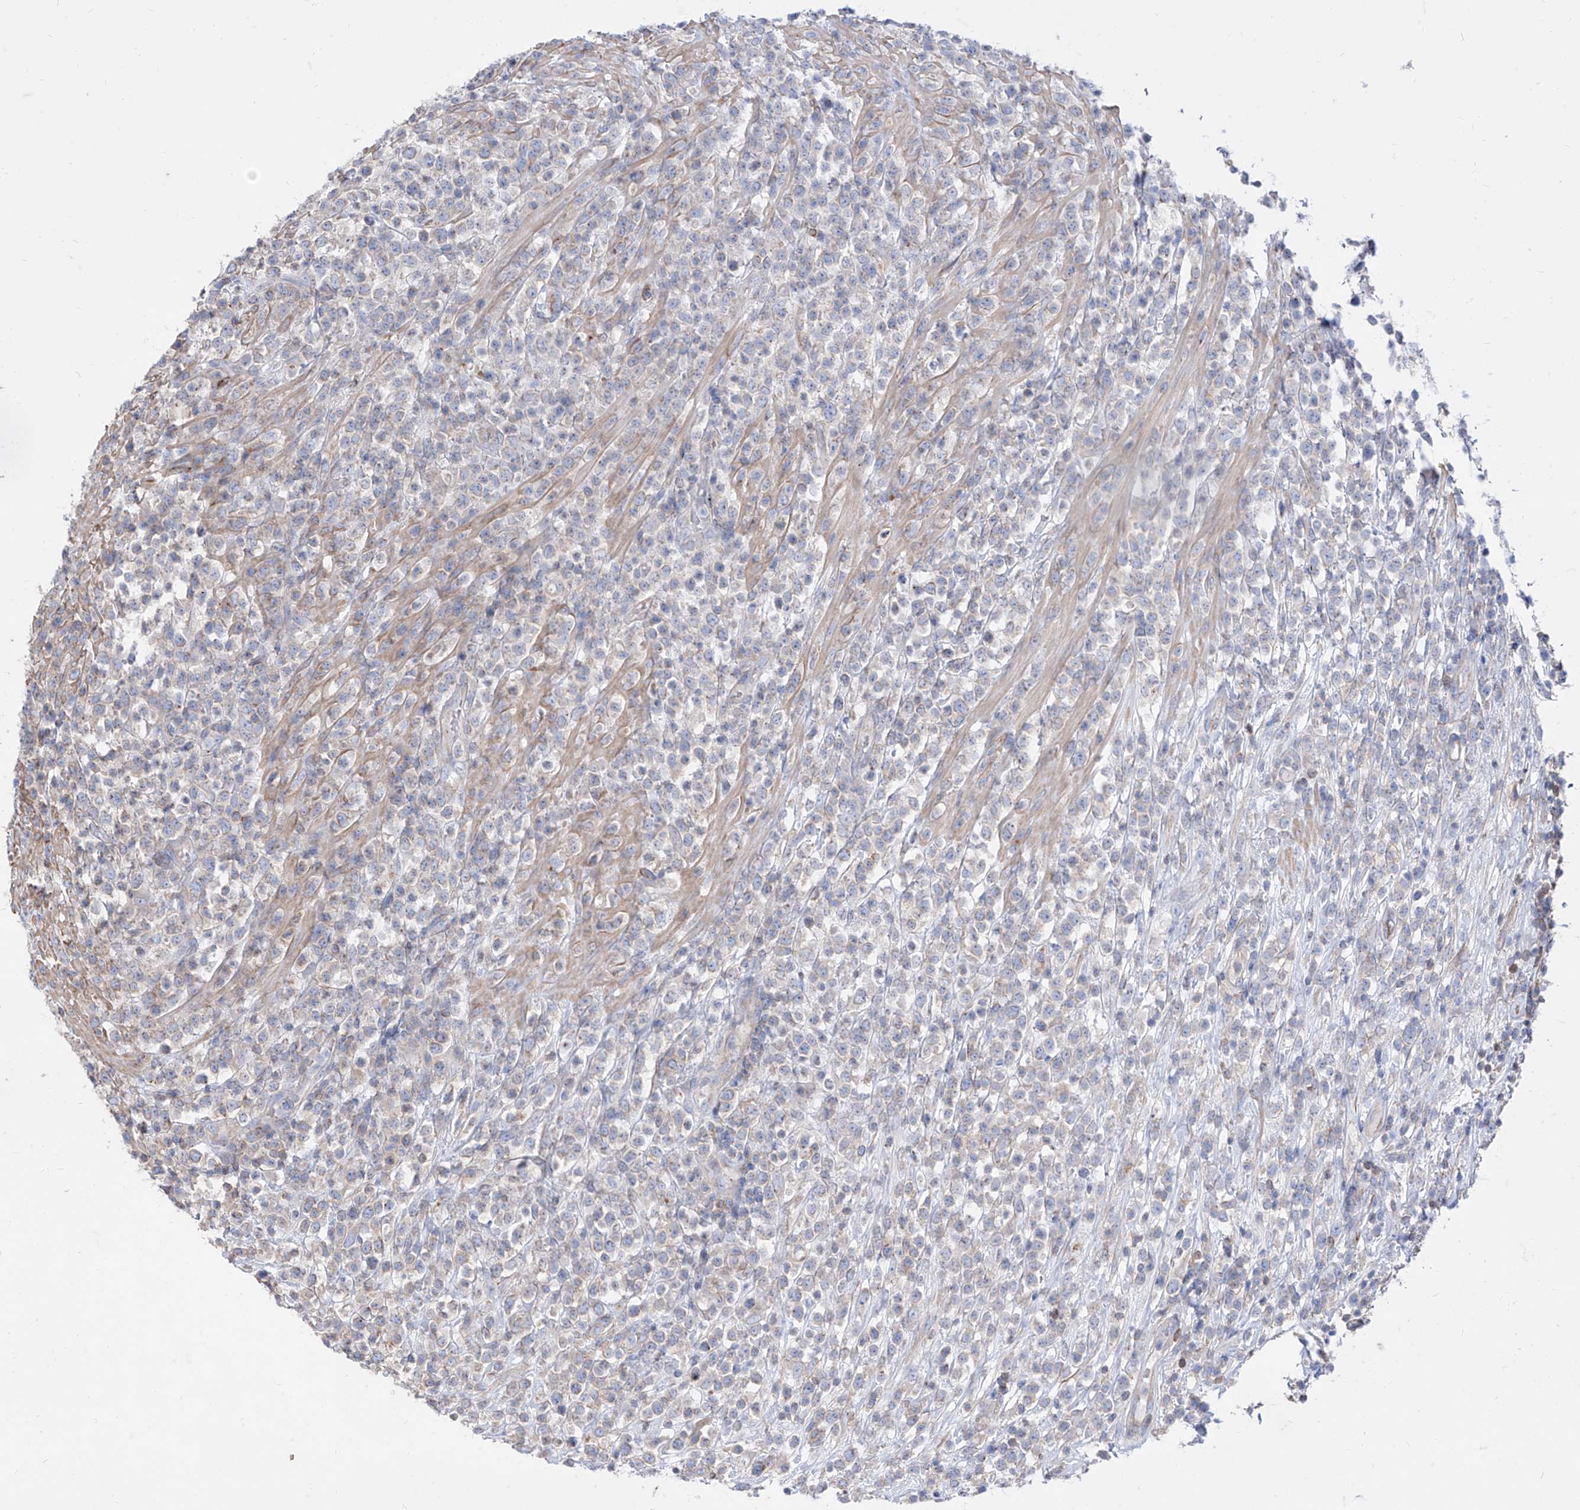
{"staining": {"intensity": "negative", "quantity": "none", "location": "none"}, "tissue": "lymphoma", "cell_type": "Tumor cells", "image_type": "cancer", "snomed": [{"axis": "morphology", "description": "Malignant lymphoma, non-Hodgkin's type, High grade"}, {"axis": "topography", "description": "Colon"}], "caption": "Immunohistochemical staining of human lymphoma reveals no significant positivity in tumor cells.", "gene": "C1orf74", "patient": {"sex": "female", "age": 53}}